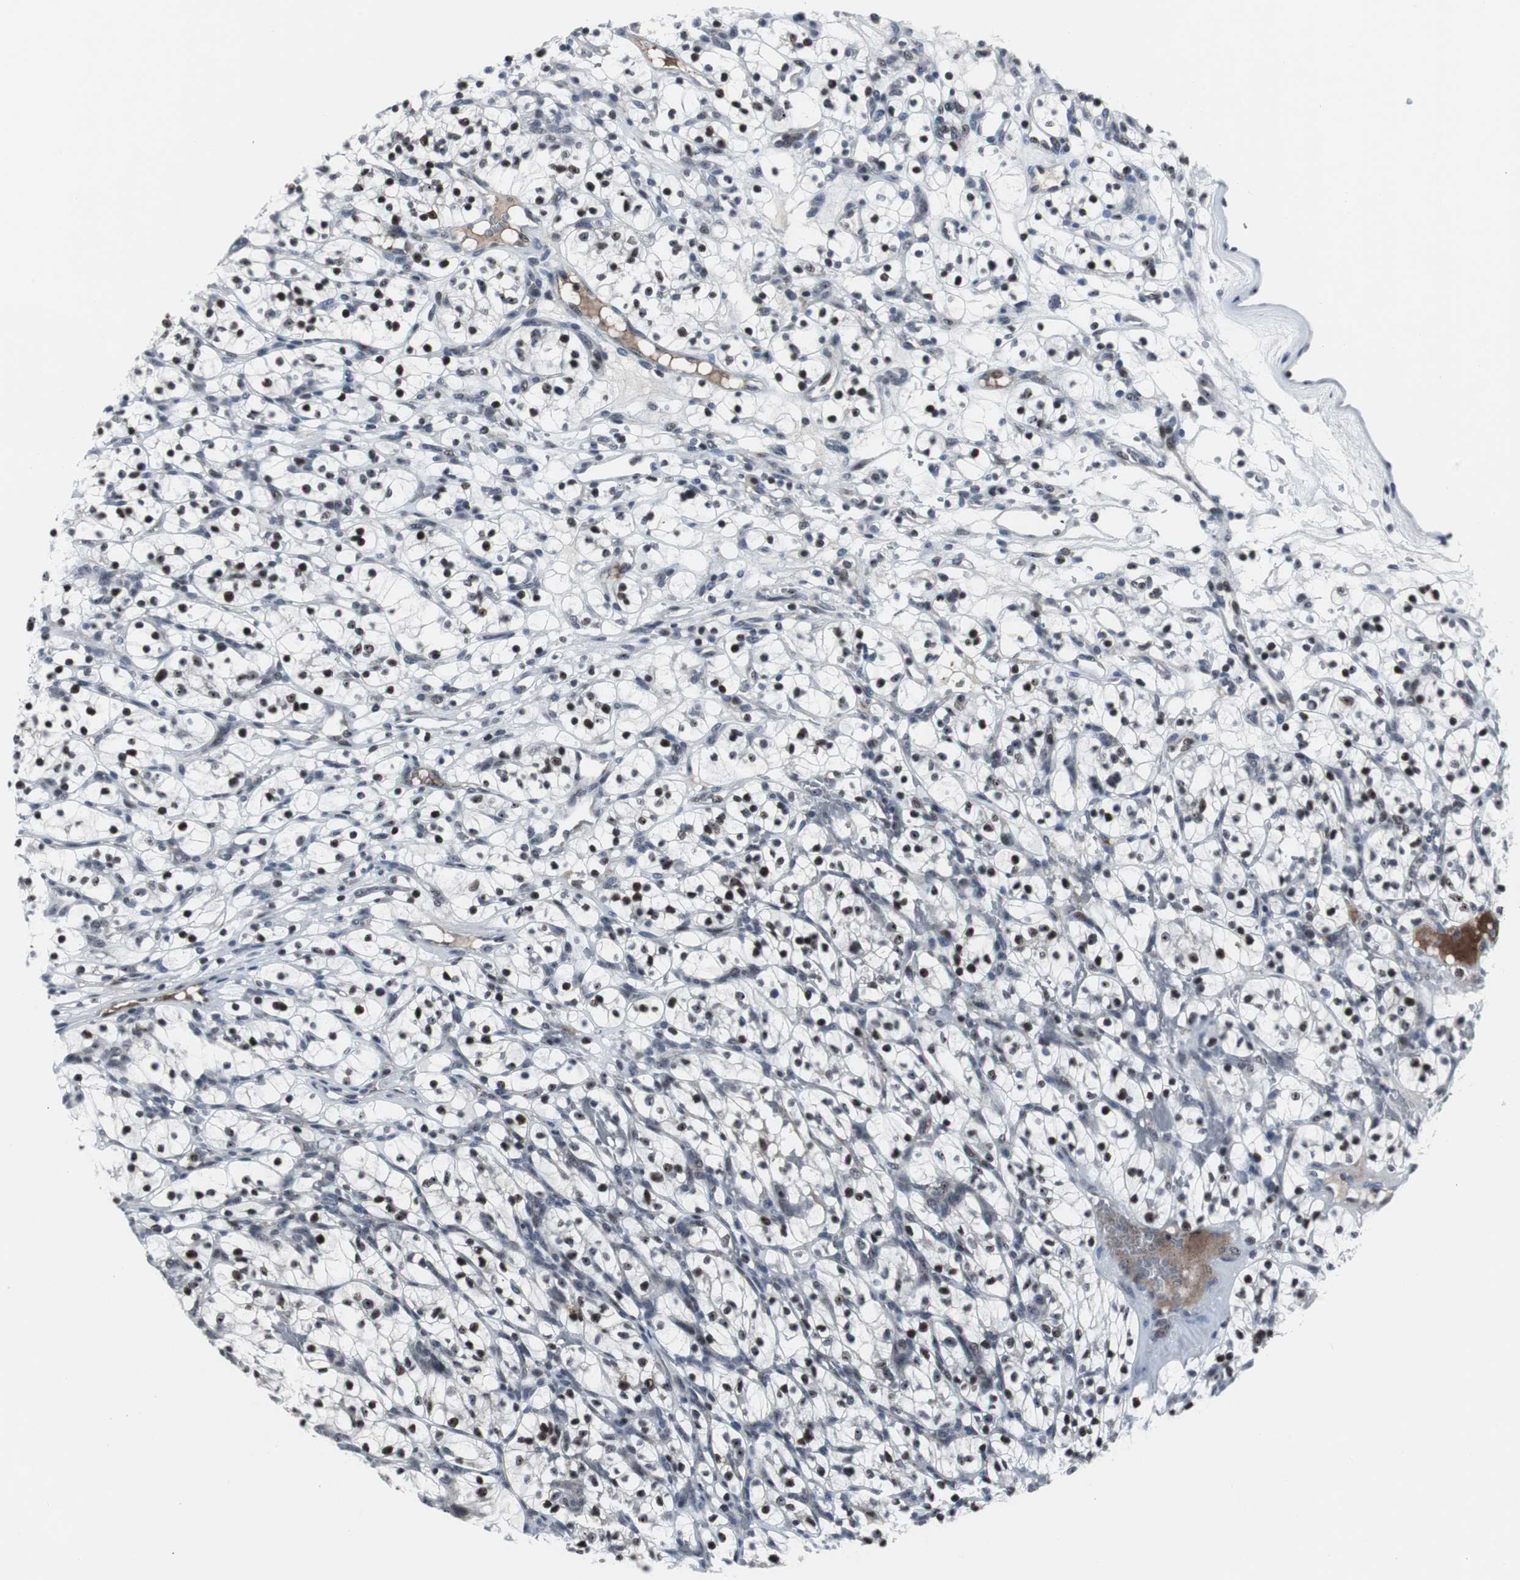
{"staining": {"intensity": "strong", "quantity": ">75%", "location": "nuclear"}, "tissue": "renal cancer", "cell_type": "Tumor cells", "image_type": "cancer", "snomed": [{"axis": "morphology", "description": "Adenocarcinoma, NOS"}, {"axis": "topography", "description": "Kidney"}], "caption": "A histopathology image of renal cancer (adenocarcinoma) stained for a protein exhibits strong nuclear brown staining in tumor cells.", "gene": "DOK1", "patient": {"sex": "female", "age": 57}}